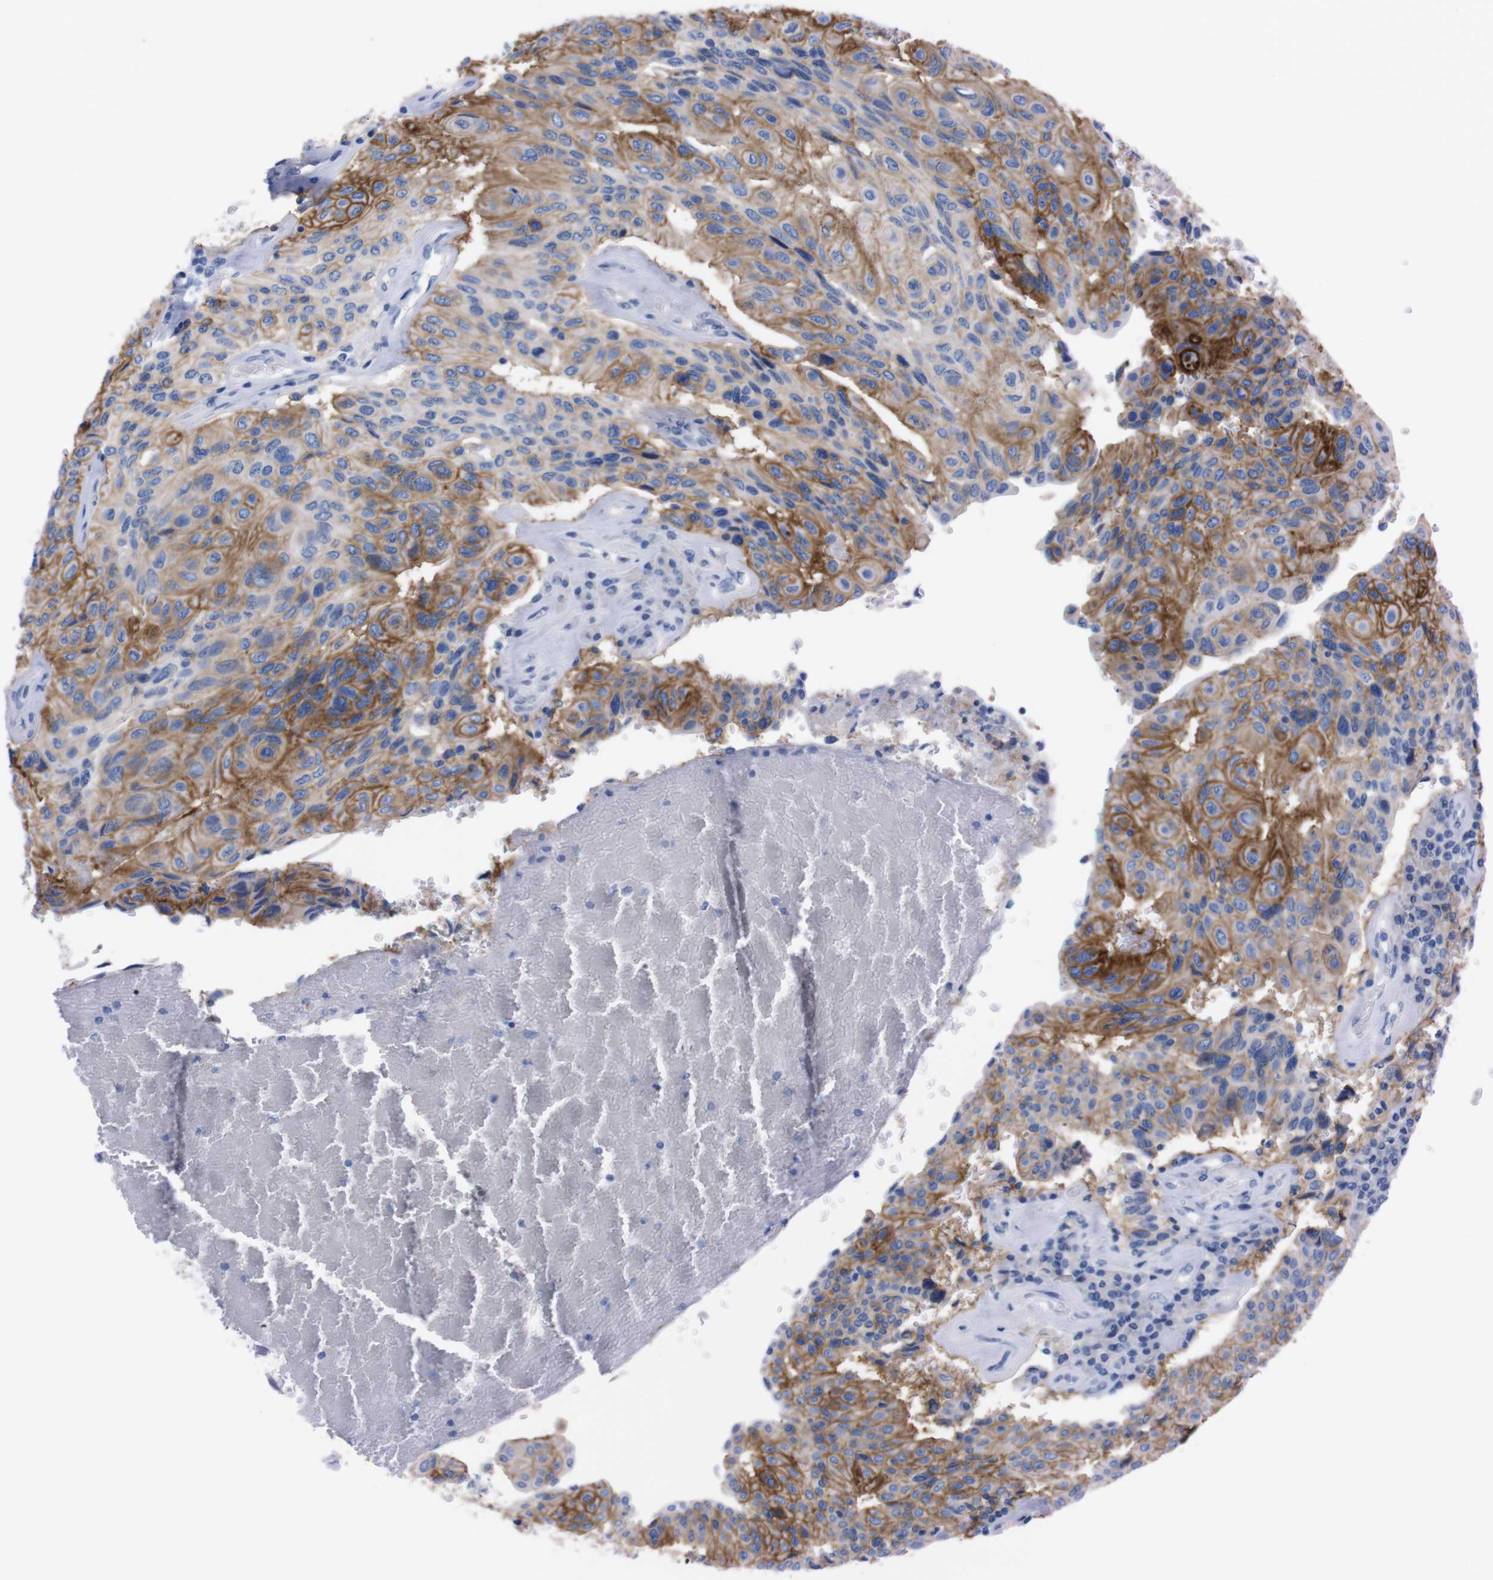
{"staining": {"intensity": "moderate", "quantity": "25%-75%", "location": "cytoplasmic/membranous"}, "tissue": "urothelial cancer", "cell_type": "Tumor cells", "image_type": "cancer", "snomed": [{"axis": "morphology", "description": "Urothelial carcinoma, High grade"}, {"axis": "topography", "description": "Urinary bladder"}], "caption": "Protein expression analysis of urothelial cancer reveals moderate cytoplasmic/membranous staining in approximately 25%-75% of tumor cells.", "gene": "TMEM243", "patient": {"sex": "male", "age": 66}}